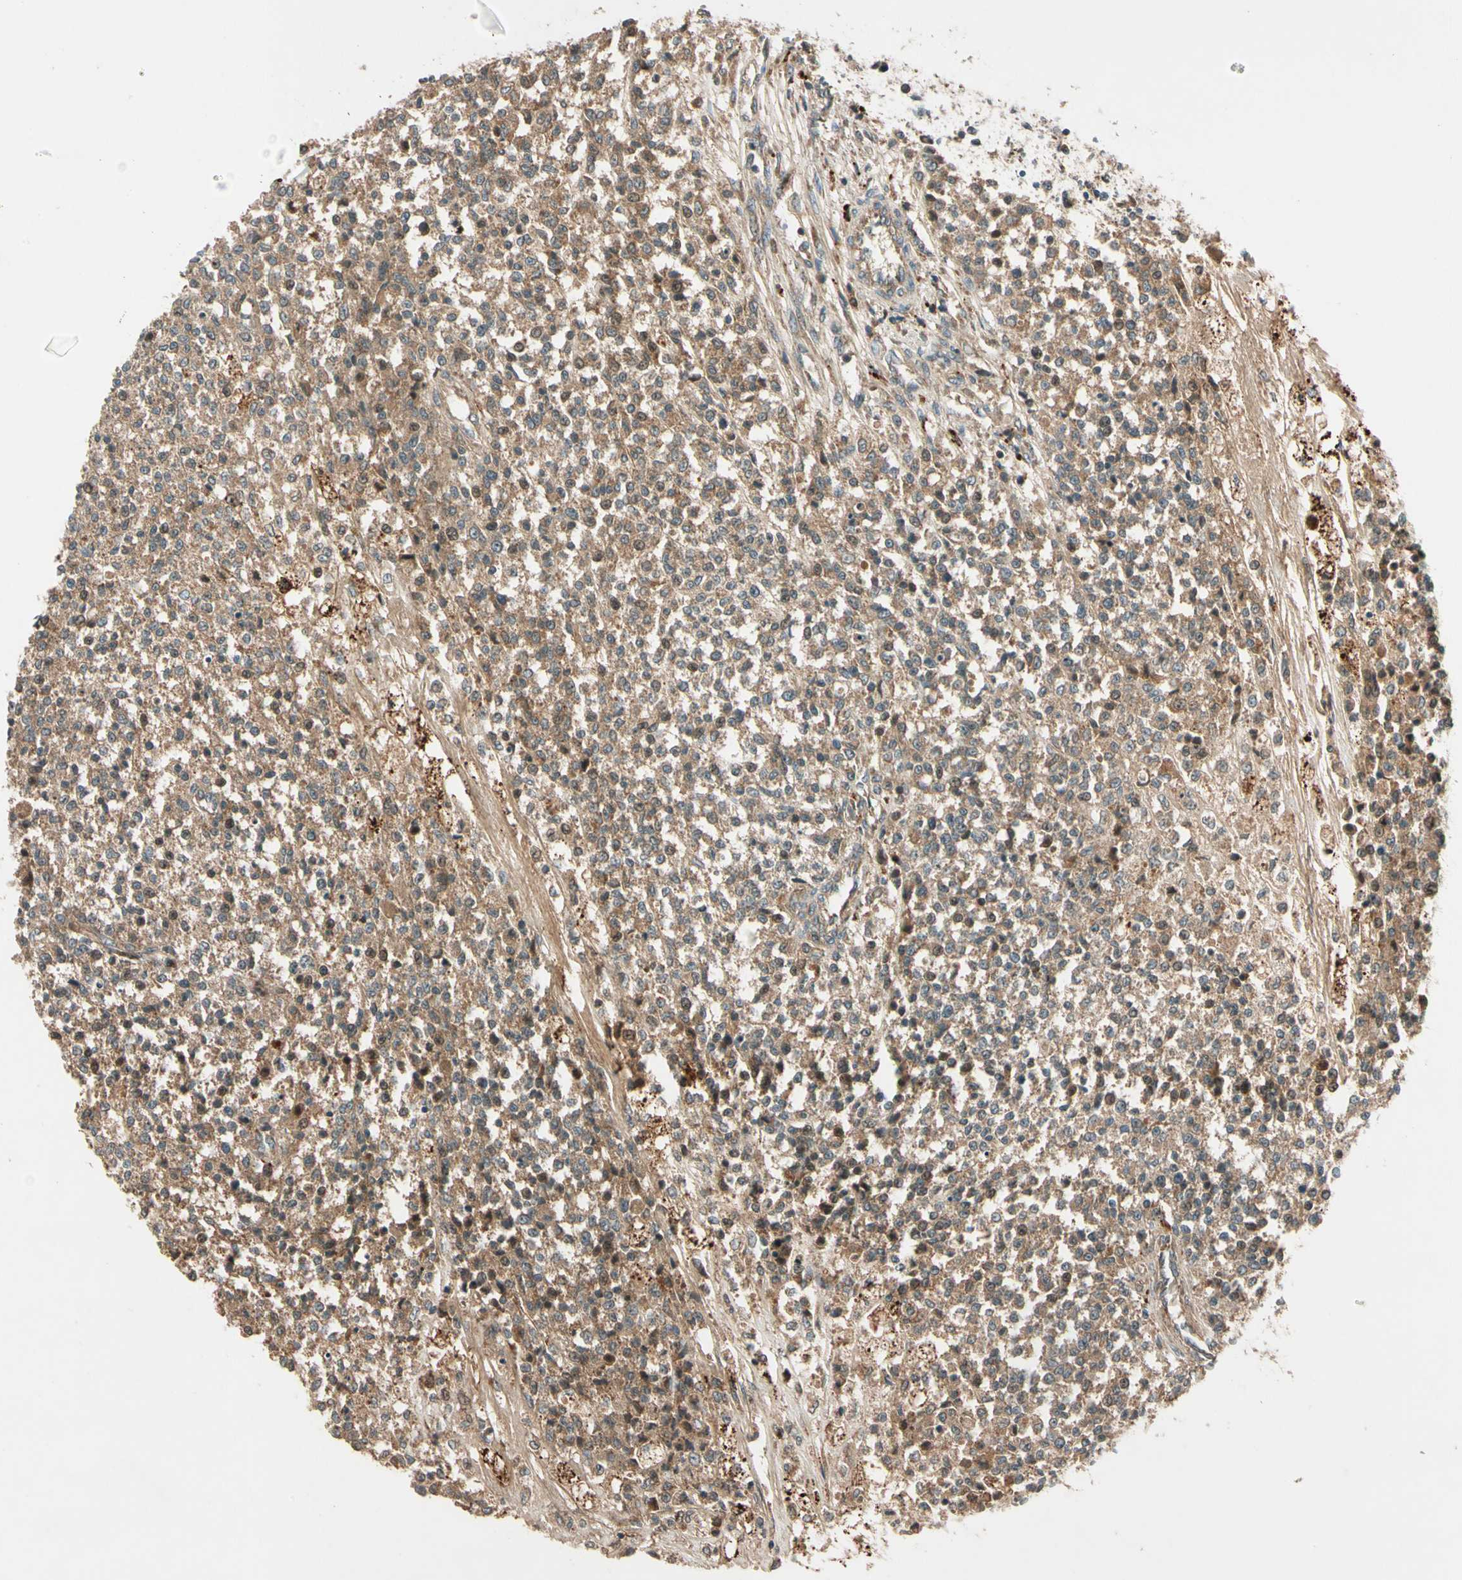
{"staining": {"intensity": "moderate", "quantity": ">75%", "location": "cytoplasmic/membranous"}, "tissue": "testis cancer", "cell_type": "Tumor cells", "image_type": "cancer", "snomed": [{"axis": "morphology", "description": "Seminoma, NOS"}, {"axis": "topography", "description": "Testis"}], "caption": "Immunohistochemical staining of human testis cancer (seminoma) displays moderate cytoplasmic/membranous protein expression in approximately >75% of tumor cells.", "gene": "ACVR1C", "patient": {"sex": "male", "age": 59}}